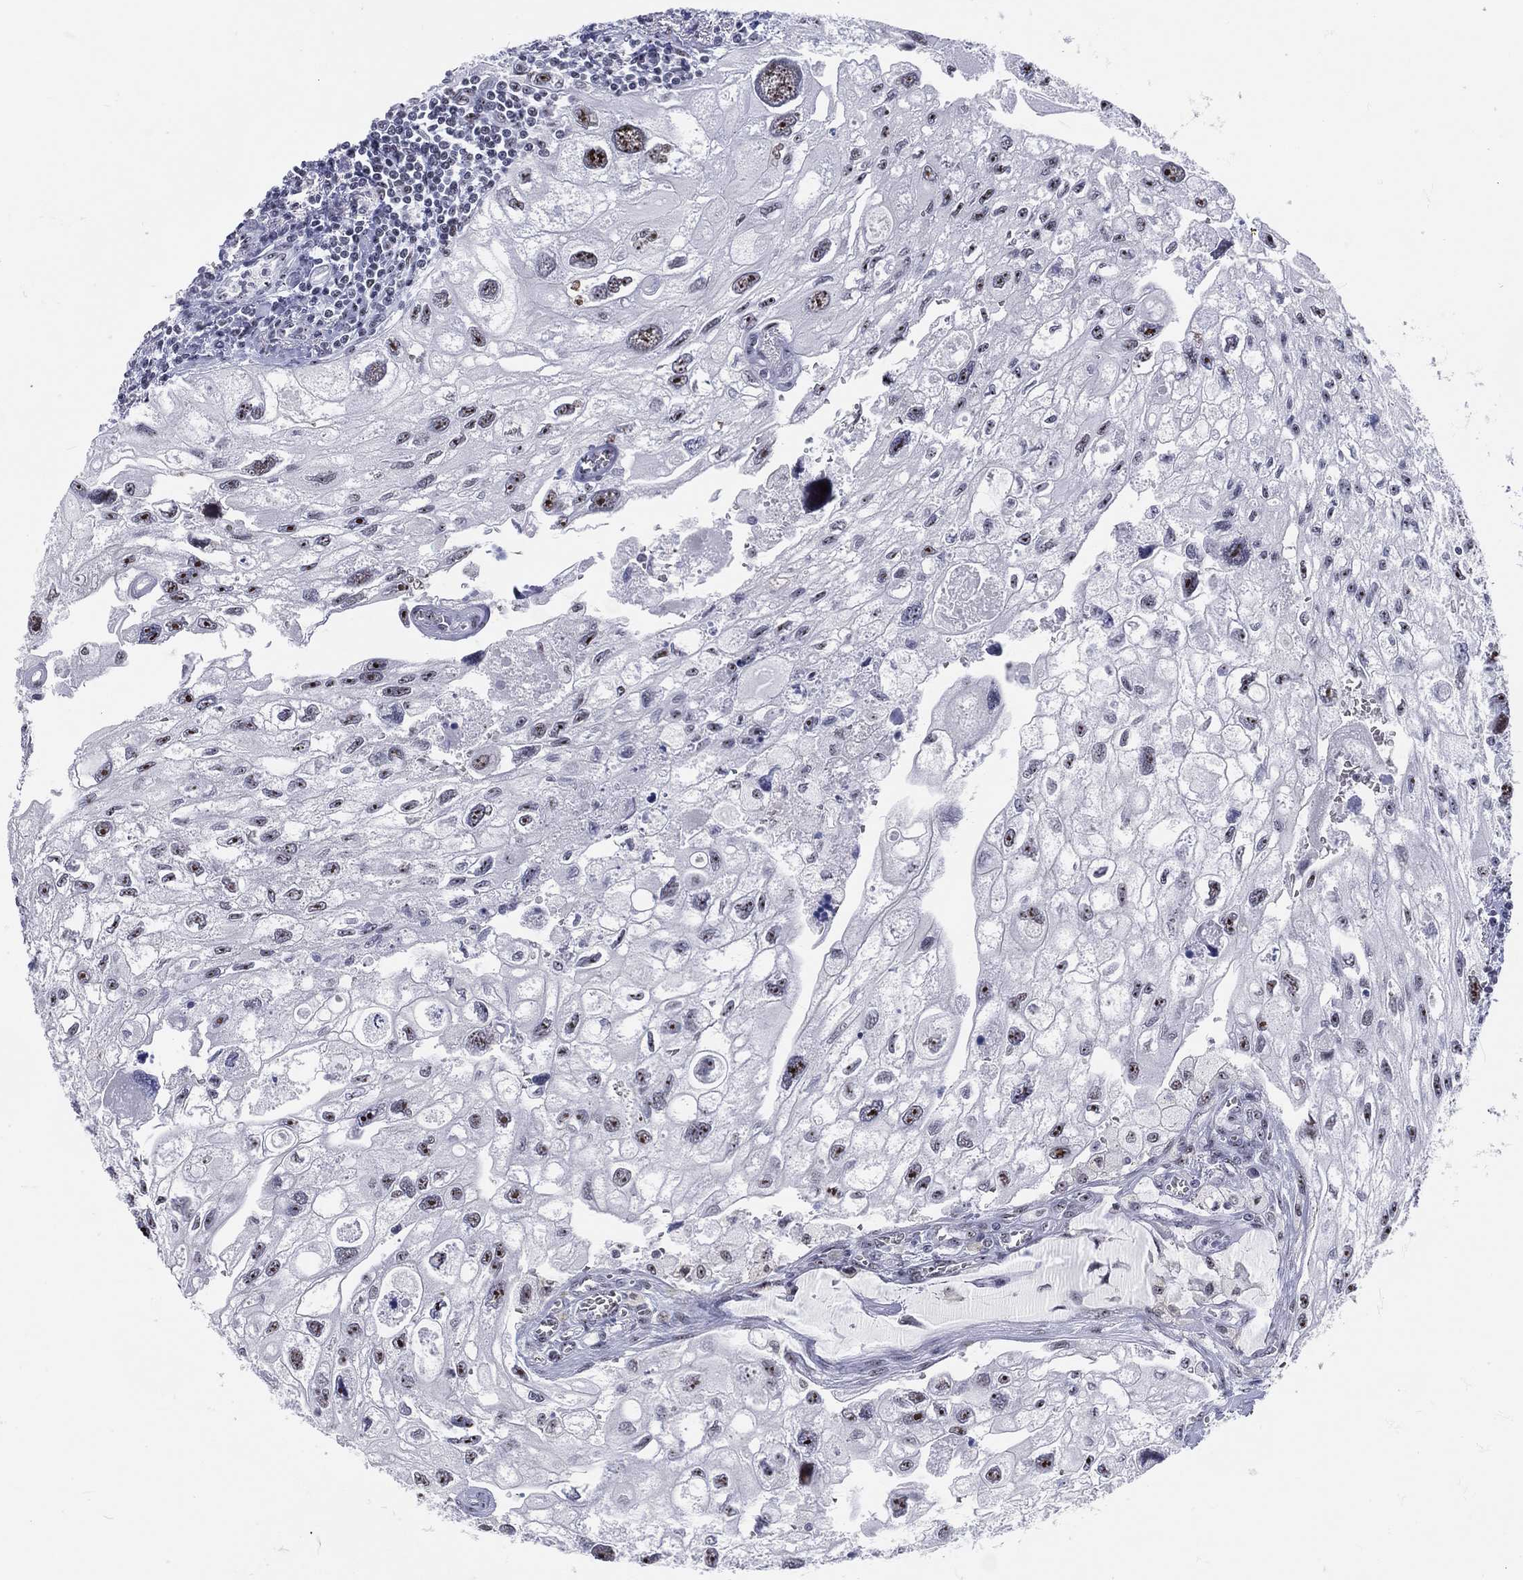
{"staining": {"intensity": "moderate", "quantity": "<25%", "location": "nuclear"}, "tissue": "urothelial cancer", "cell_type": "Tumor cells", "image_type": "cancer", "snomed": [{"axis": "morphology", "description": "Urothelial carcinoma, High grade"}, {"axis": "topography", "description": "Urinary bladder"}], "caption": "Urothelial carcinoma (high-grade) stained with immunohistochemistry (IHC) exhibits moderate nuclear positivity in about <25% of tumor cells.", "gene": "MAPK8IP1", "patient": {"sex": "male", "age": 59}}